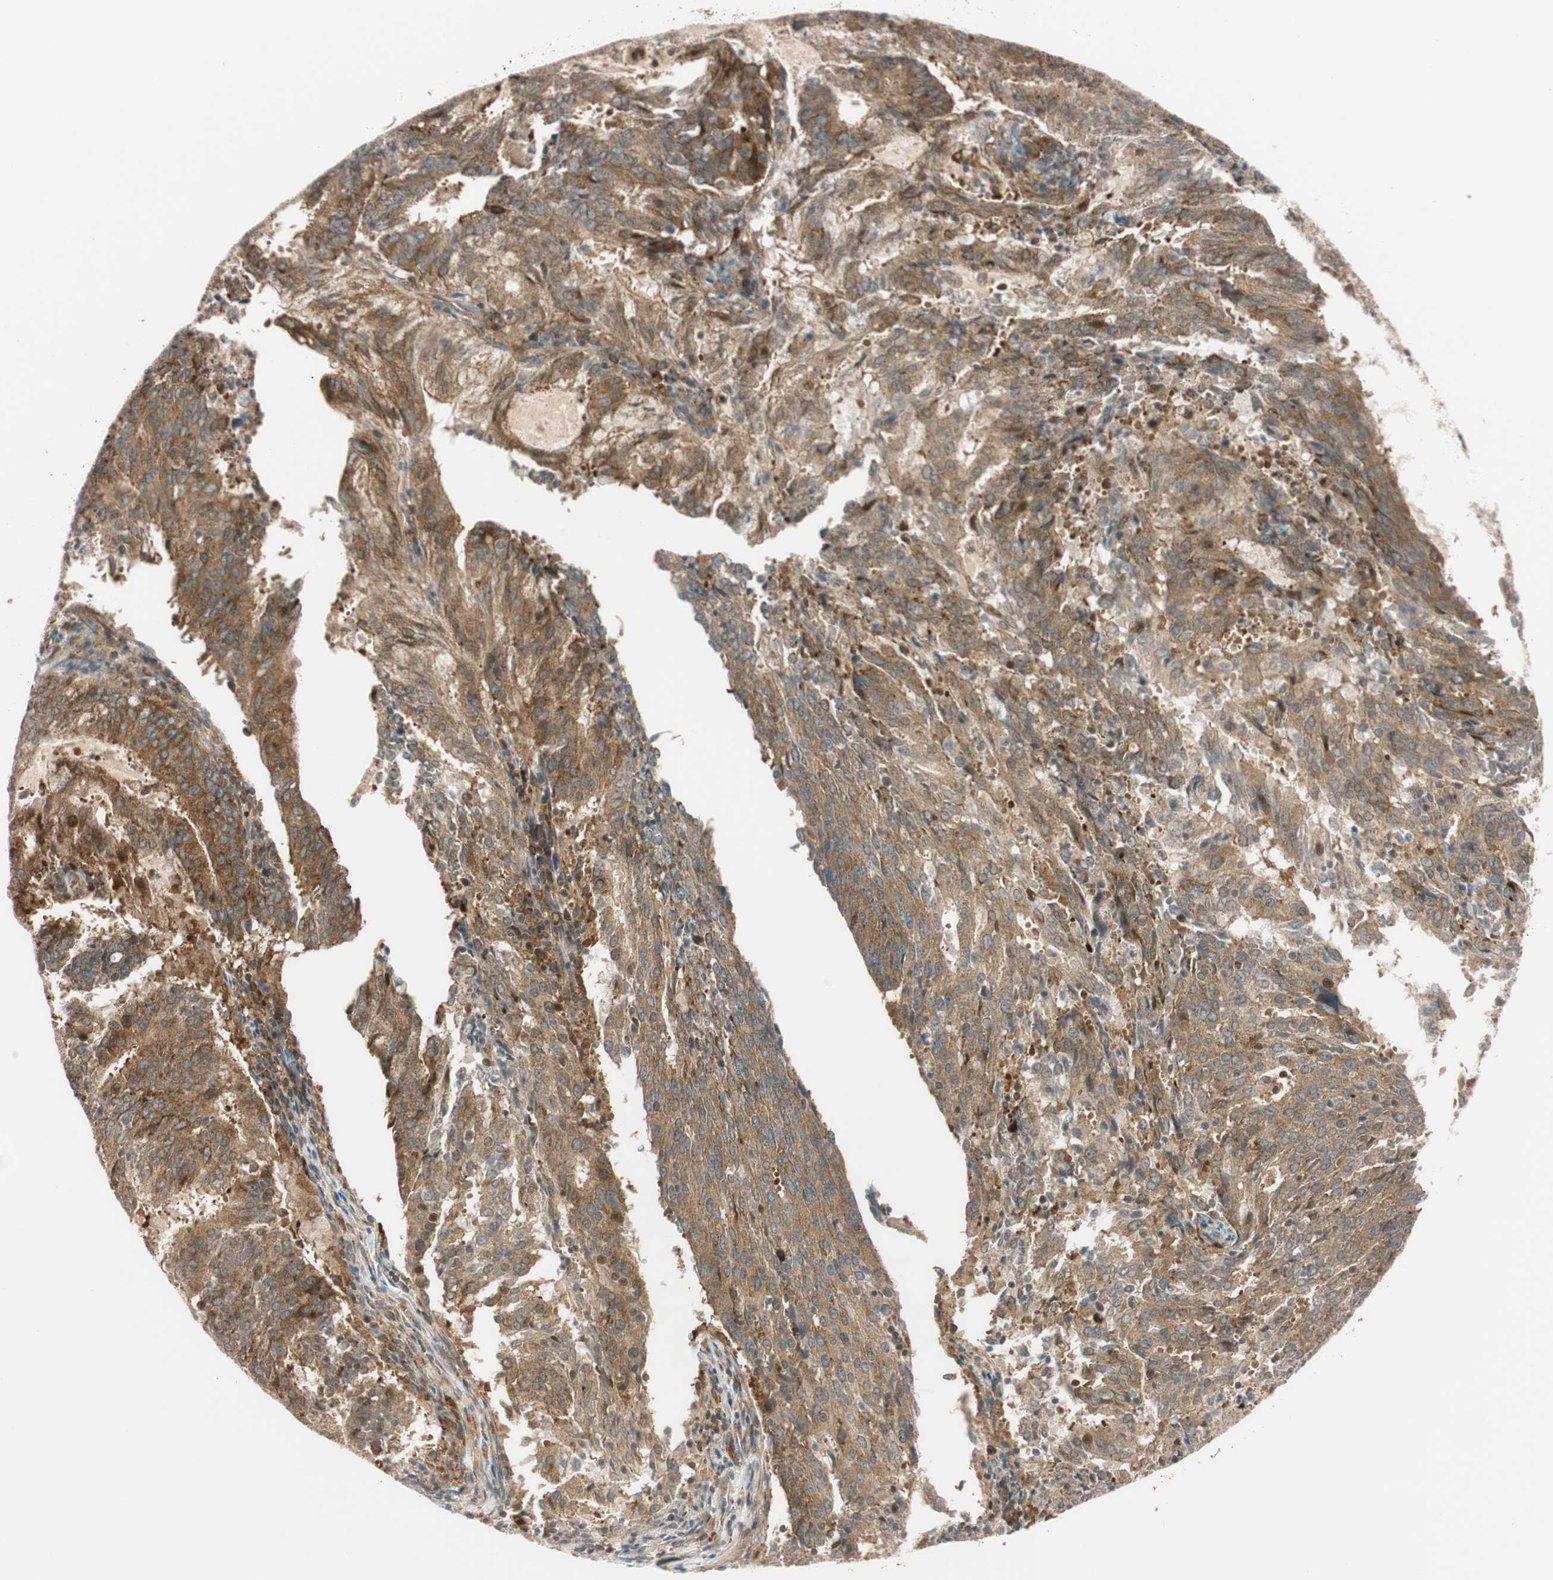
{"staining": {"intensity": "strong", "quantity": ">75%", "location": "cytoplasmic/membranous"}, "tissue": "cervical cancer", "cell_type": "Tumor cells", "image_type": "cancer", "snomed": [{"axis": "morphology", "description": "Adenocarcinoma, NOS"}, {"axis": "topography", "description": "Cervix"}], "caption": "Strong cytoplasmic/membranous positivity for a protein is identified in approximately >75% of tumor cells of cervical cancer using immunohistochemistry (IHC).", "gene": "ABI1", "patient": {"sex": "female", "age": 44}}